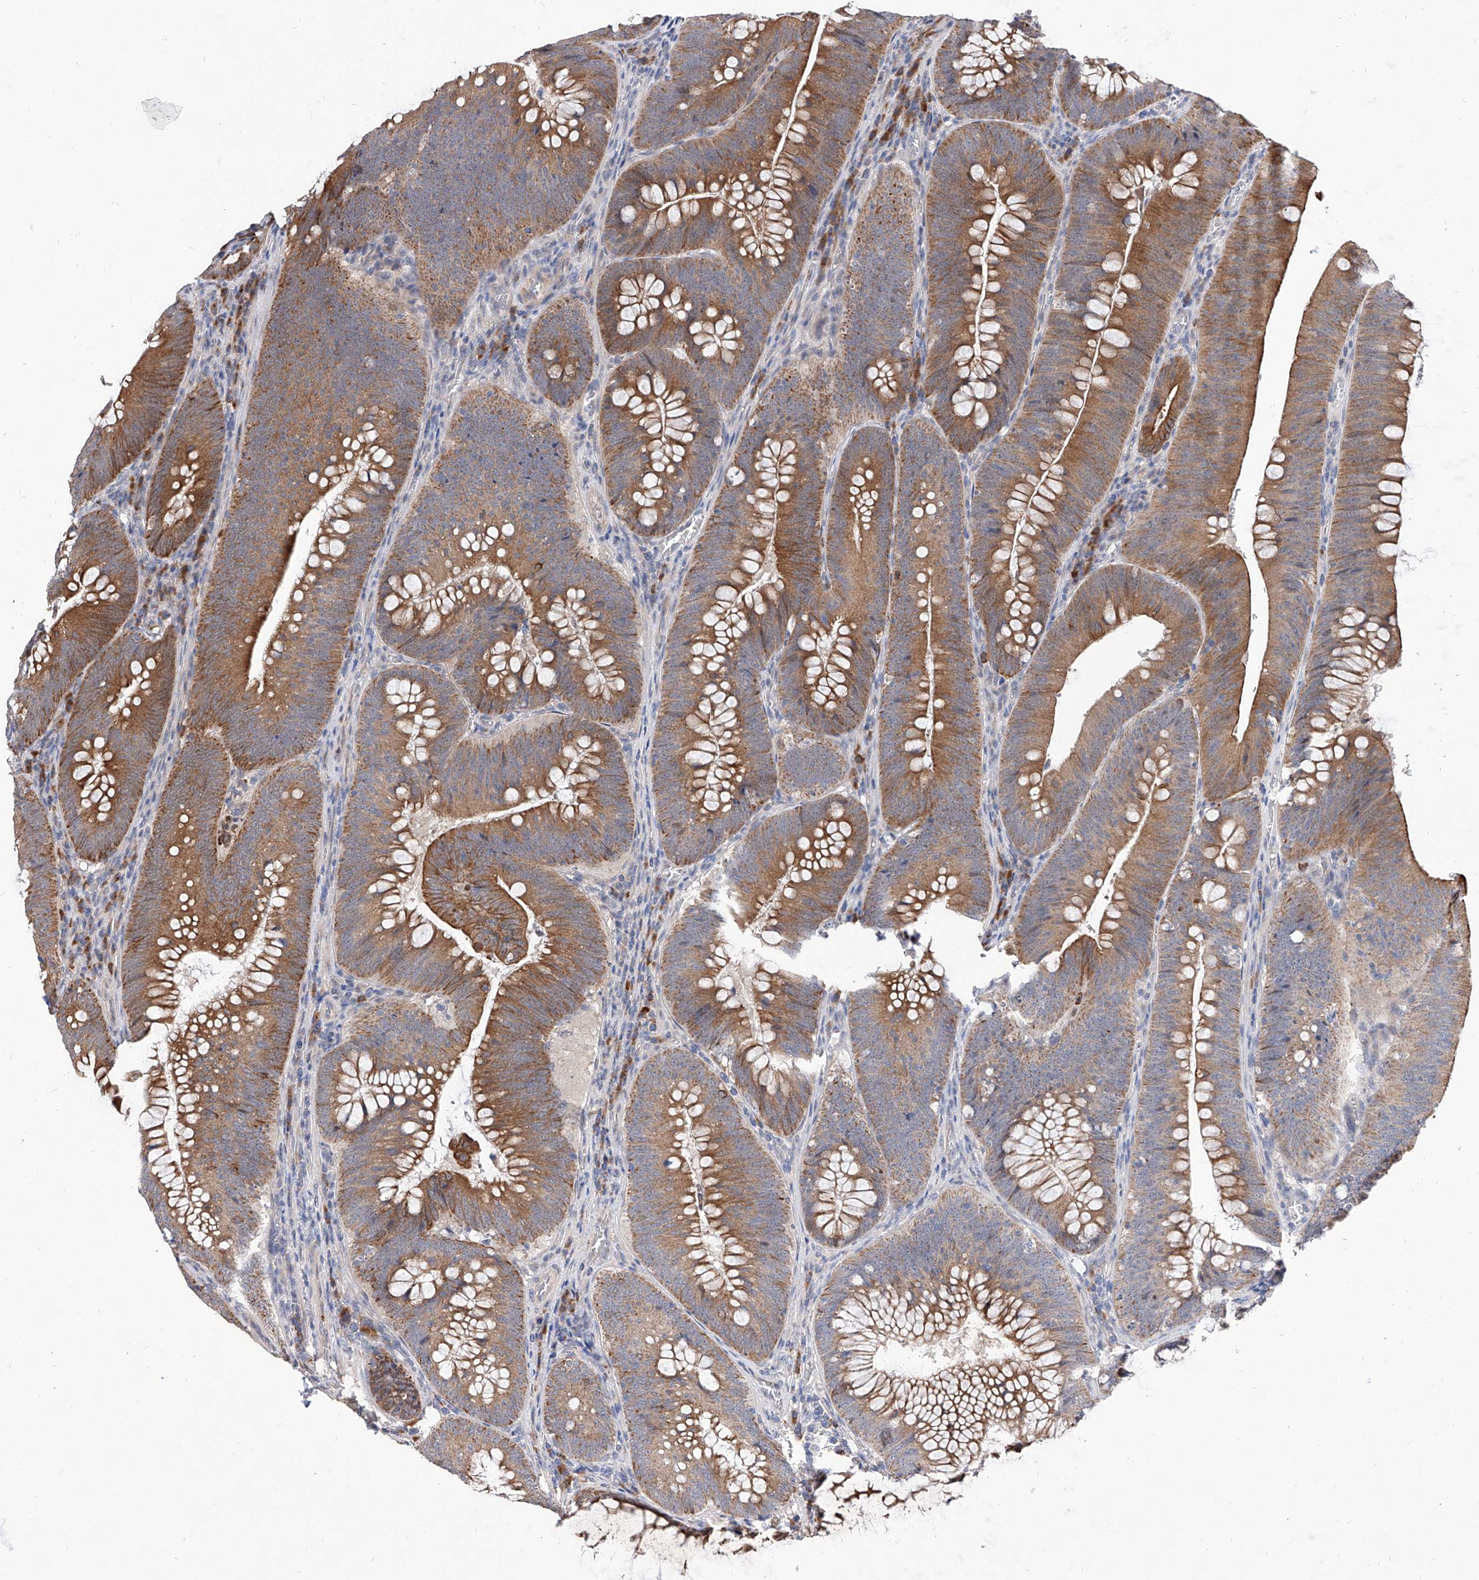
{"staining": {"intensity": "moderate", "quantity": ">75%", "location": "cytoplasmic/membranous"}, "tissue": "colorectal cancer", "cell_type": "Tumor cells", "image_type": "cancer", "snomed": [{"axis": "morphology", "description": "Normal tissue, NOS"}, {"axis": "topography", "description": "Colon"}], "caption": "DAB (3,3'-diaminobenzidine) immunohistochemical staining of human colorectal cancer displays moderate cytoplasmic/membranous protein positivity in about >75% of tumor cells.", "gene": "MFSD4B", "patient": {"sex": "female", "age": 82}}